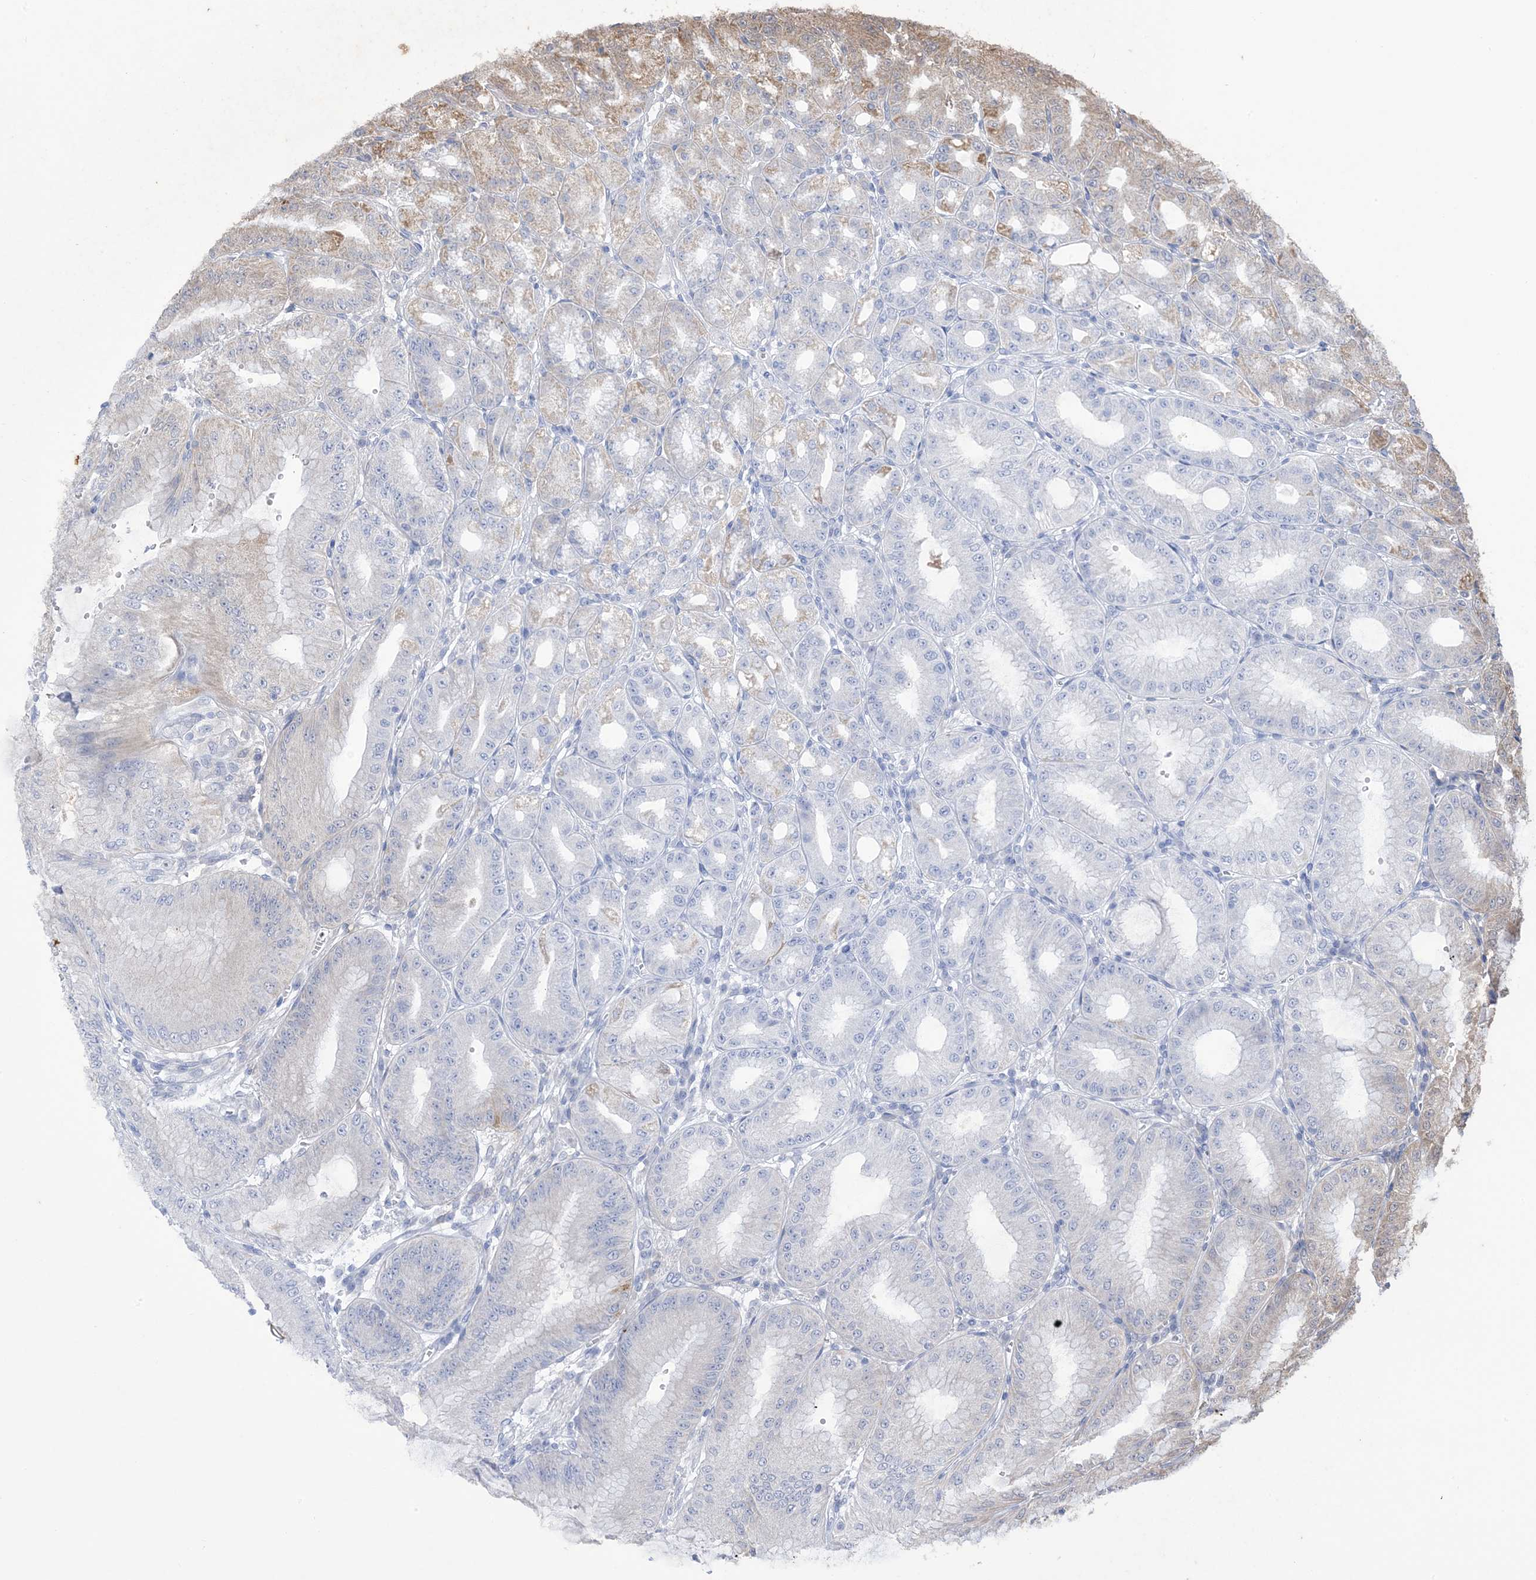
{"staining": {"intensity": "weak", "quantity": "<25%", "location": "cytoplasmic/membranous"}, "tissue": "stomach", "cell_type": "Glandular cells", "image_type": "normal", "snomed": [{"axis": "morphology", "description": "Normal tissue, NOS"}, {"axis": "topography", "description": "Stomach, lower"}], "caption": "Immunohistochemistry (IHC) of unremarkable stomach exhibits no positivity in glandular cells.", "gene": "CLEC16A", "patient": {"sex": "male", "age": 71}}